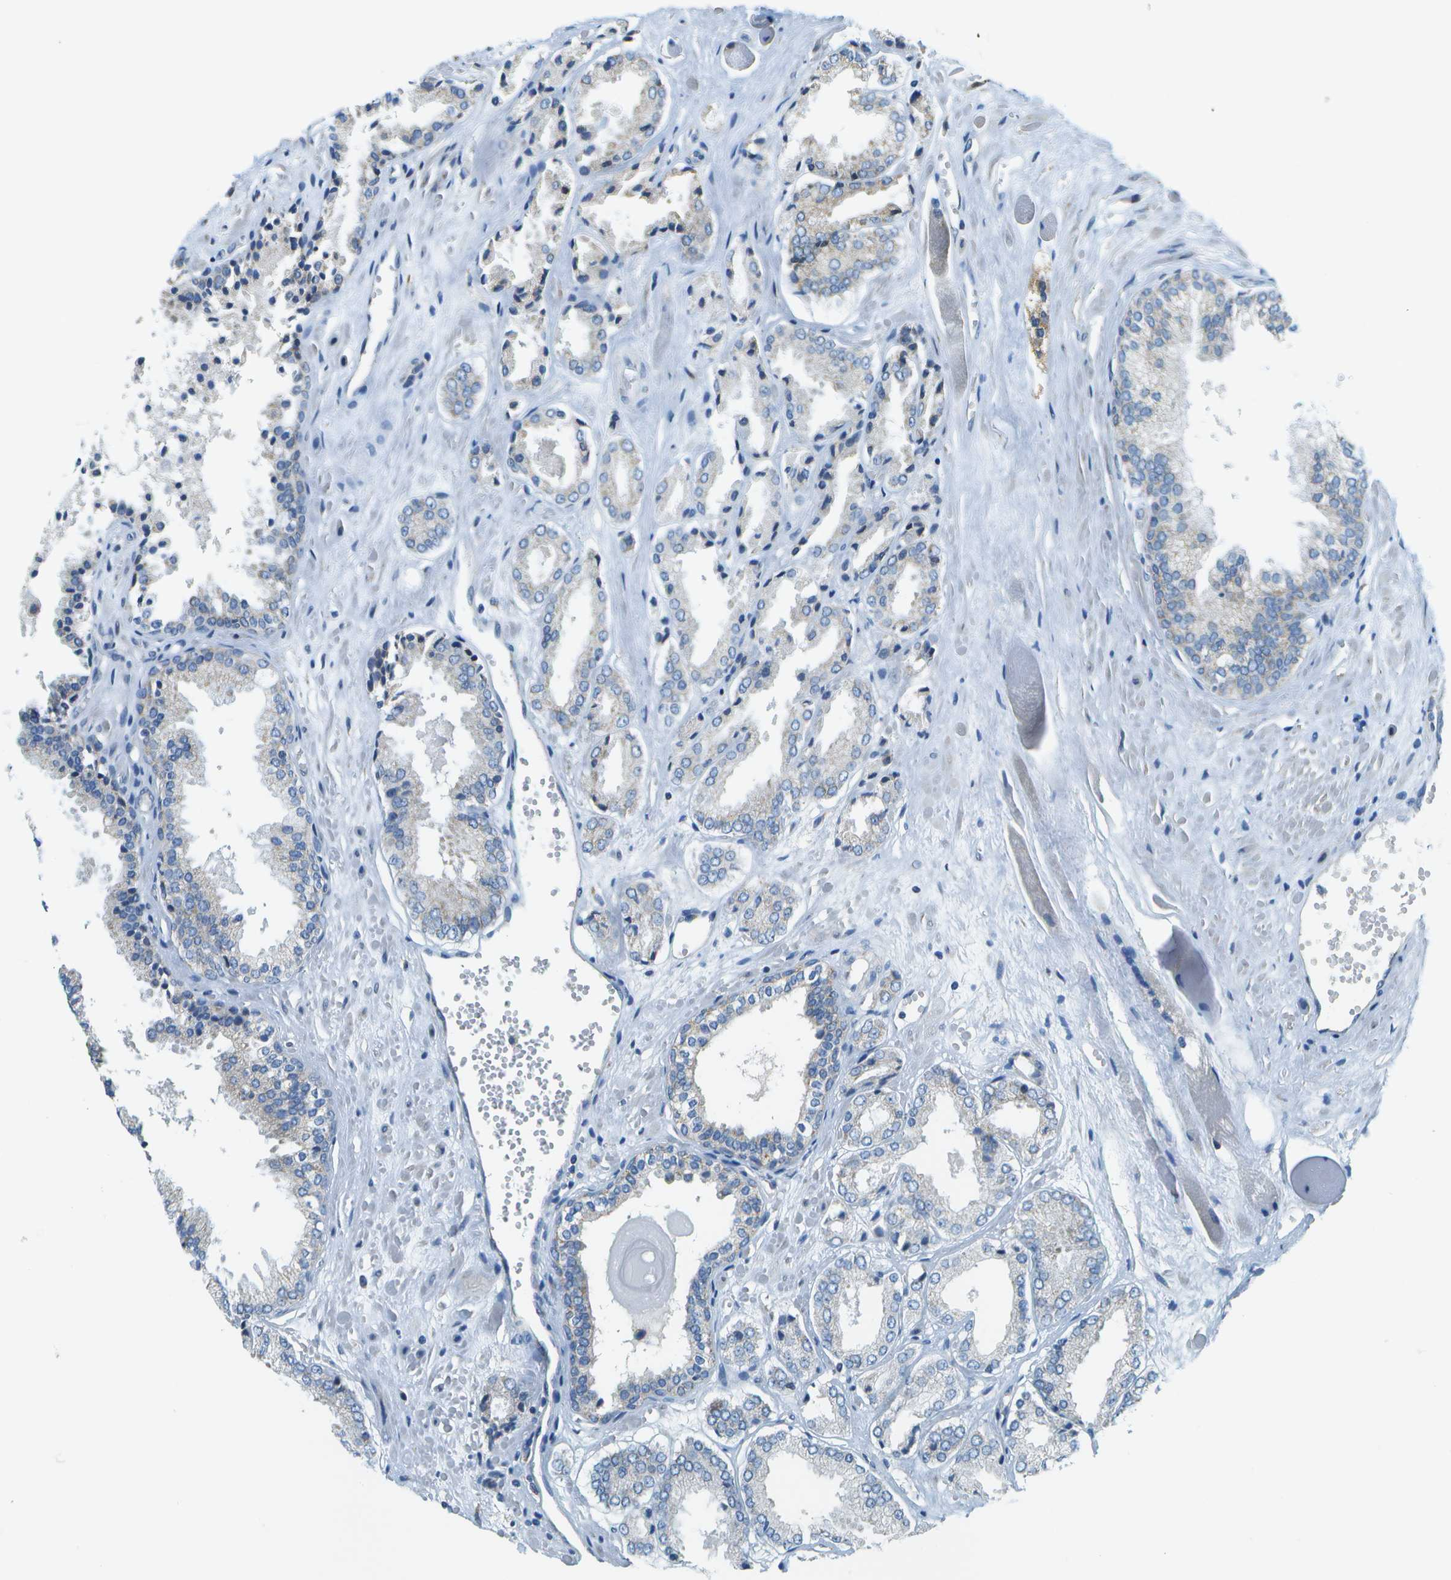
{"staining": {"intensity": "negative", "quantity": "none", "location": "none"}, "tissue": "prostate cancer", "cell_type": "Tumor cells", "image_type": "cancer", "snomed": [{"axis": "morphology", "description": "Adenocarcinoma, Low grade"}, {"axis": "topography", "description": "Prostate"}], "caption": "Human low-grade adenocarcinoma (prostate) stained for a protein using immunohistochemistry (IHC) demonstrates no positivity in tumor cells.", "gene": "PTGIS", "patient": {"sex": "male", "age": 57}}